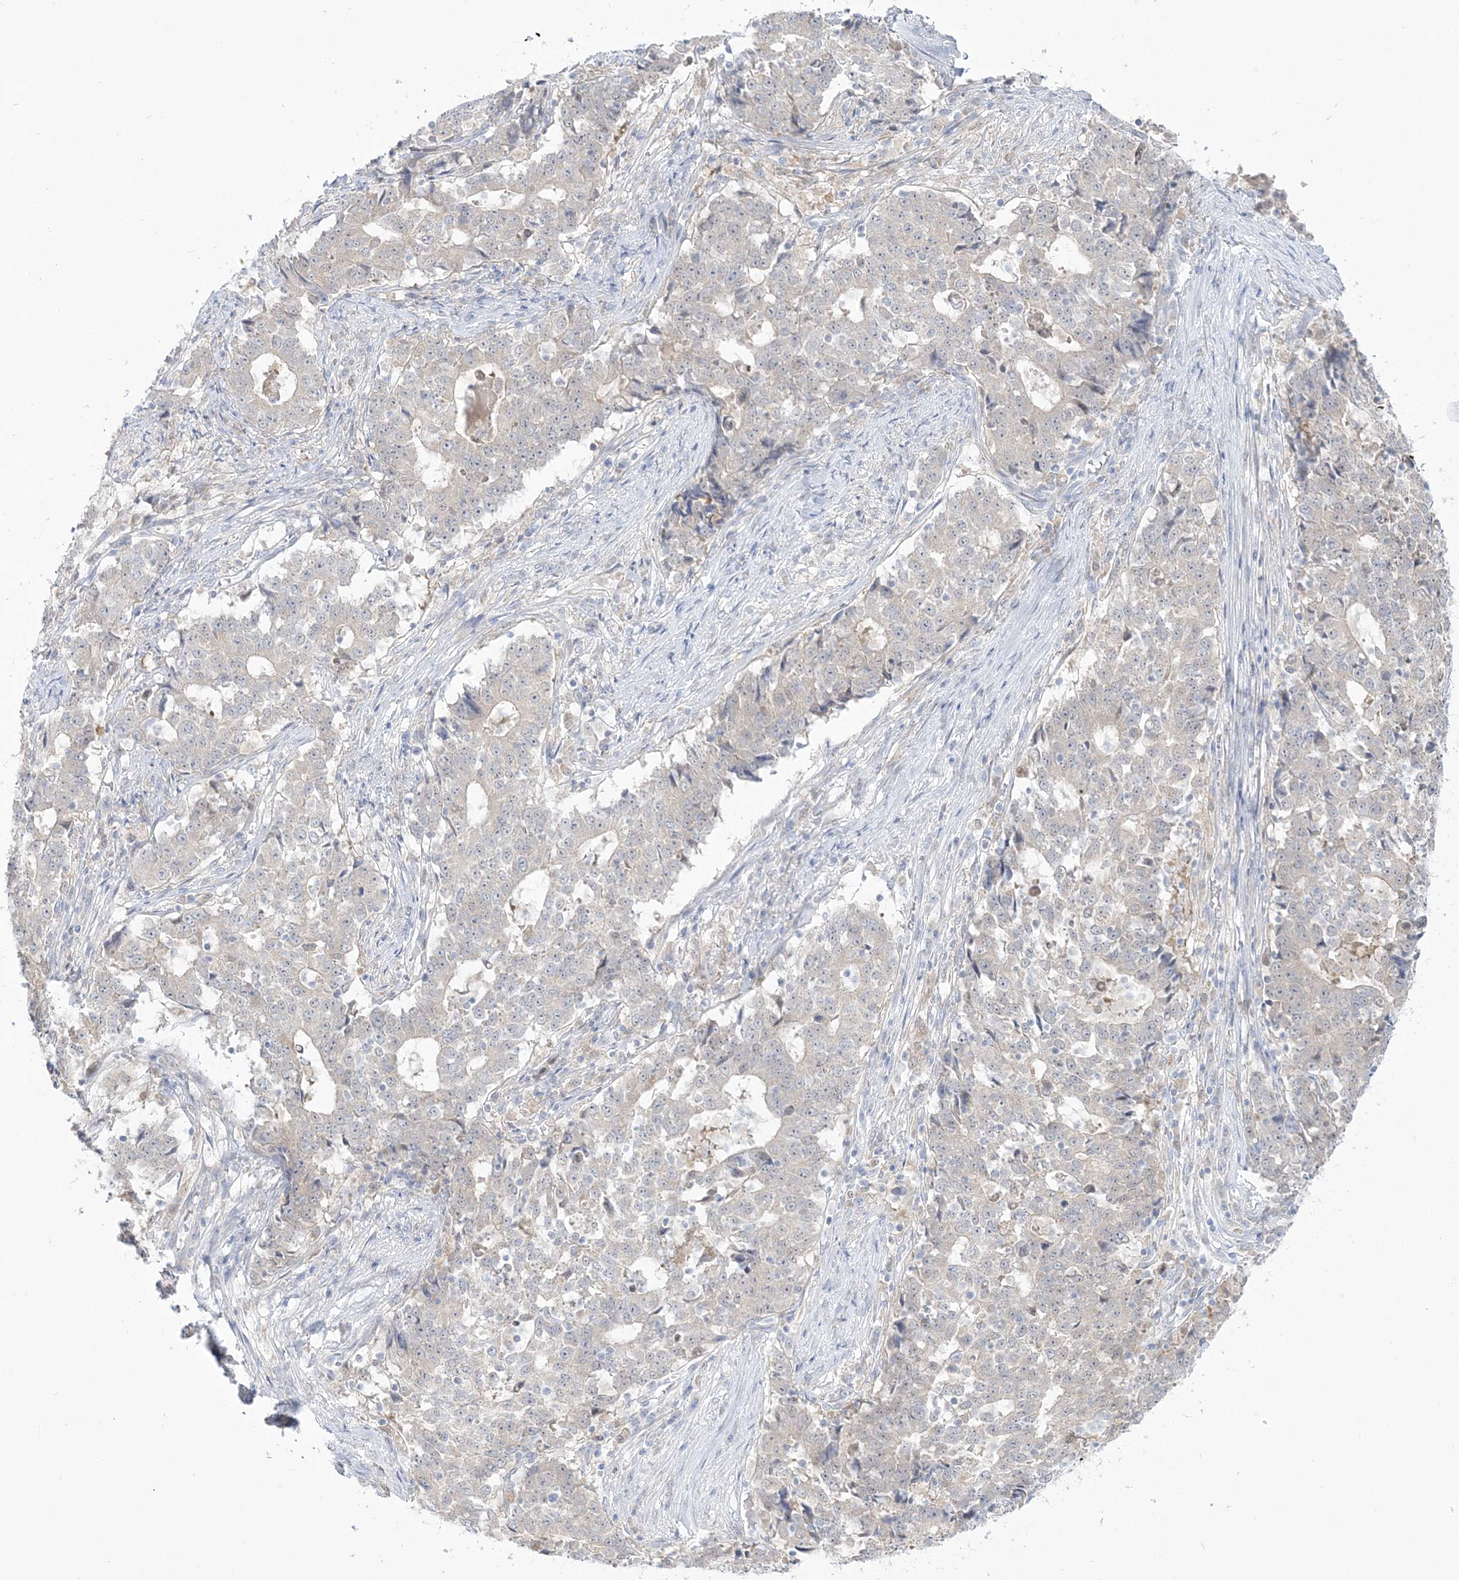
{"staining": {"intensity": "negative", "quantity": "none", "location": "none"}, "tissue": "stomach cancer", "cell_type": "Tumor cells", "image_type": "cancer", "snomed": [{"axis": "morphology", "description": "Adenocarcinoma, NOS"}, {"axis": "topography", "description": "Stomach"}], "caption": "The micrograph exhibits no significant positivity in tumor cells of stomach cancer (adenocarcinoma).", "gene": "PCBD1", "patient": {"sex": "male", "age": 59}}